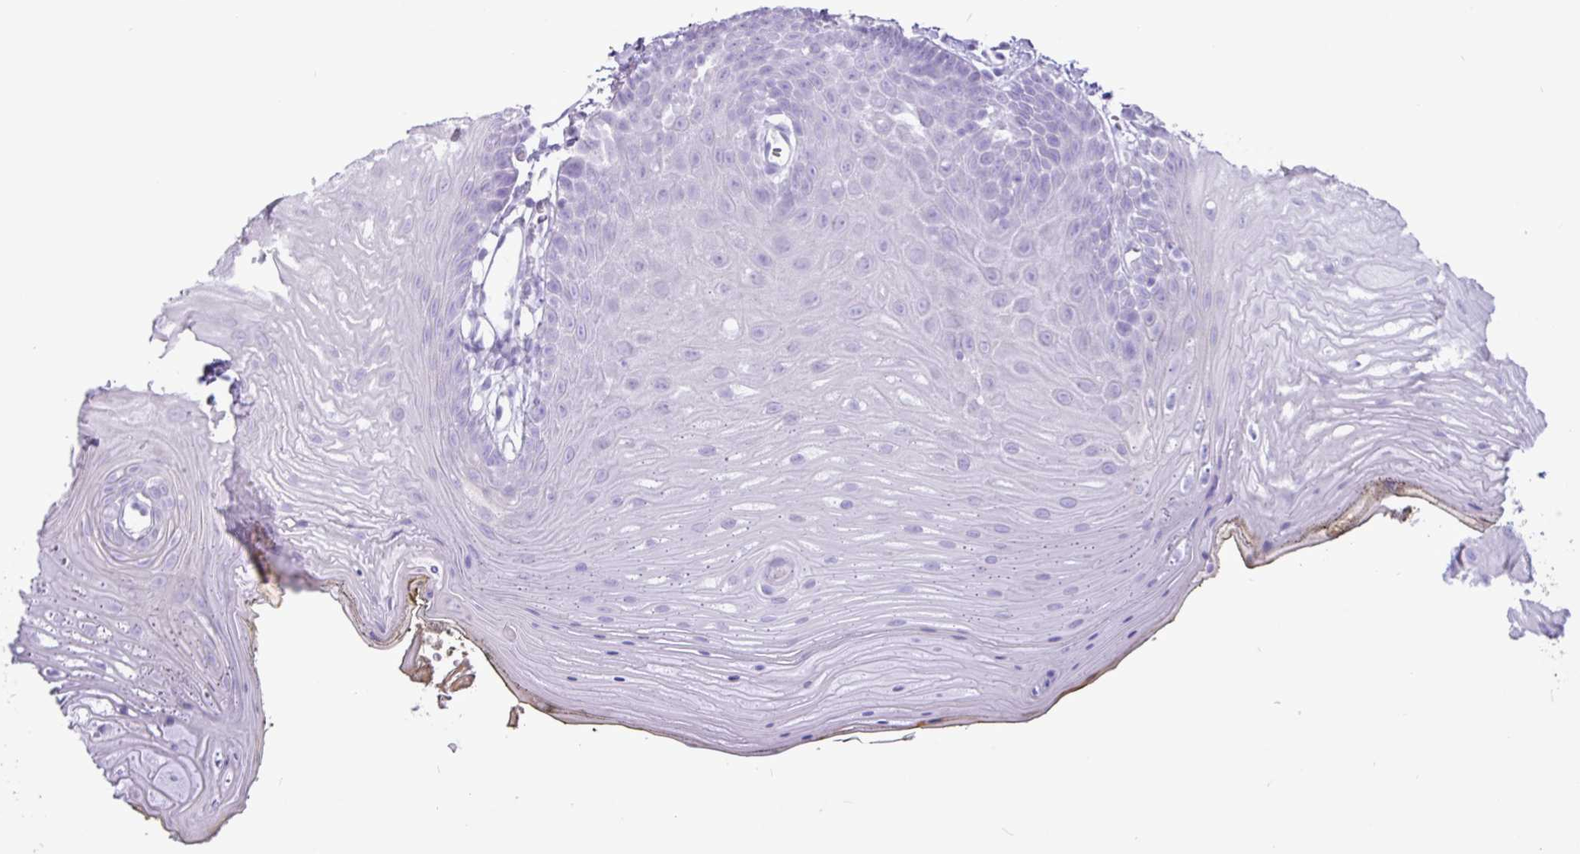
{"staining": {"intensity": "negative", "quantity": "none", "location": "none"}, "tissue": "oral mucosa", "cell_type": "Squamous epithelial cells", "image_type": "normal", "snomed": [{"axis": "morphology", "description": "Normal tissue, NOS"}, {"axis": "morphology", "description": "Squamous cell carcinoma, NOS"}, {"axis": "topography", "description": "Oral tissue"}, {"axis": "topography", "description": "Head-Neck"}], "caption": "Histopathology image shows no significant protein staining in squamous epithelial cells of normal oral mucosa.", "gene": "CKMT2", "patient": {"sex": "female", "age": 81}}